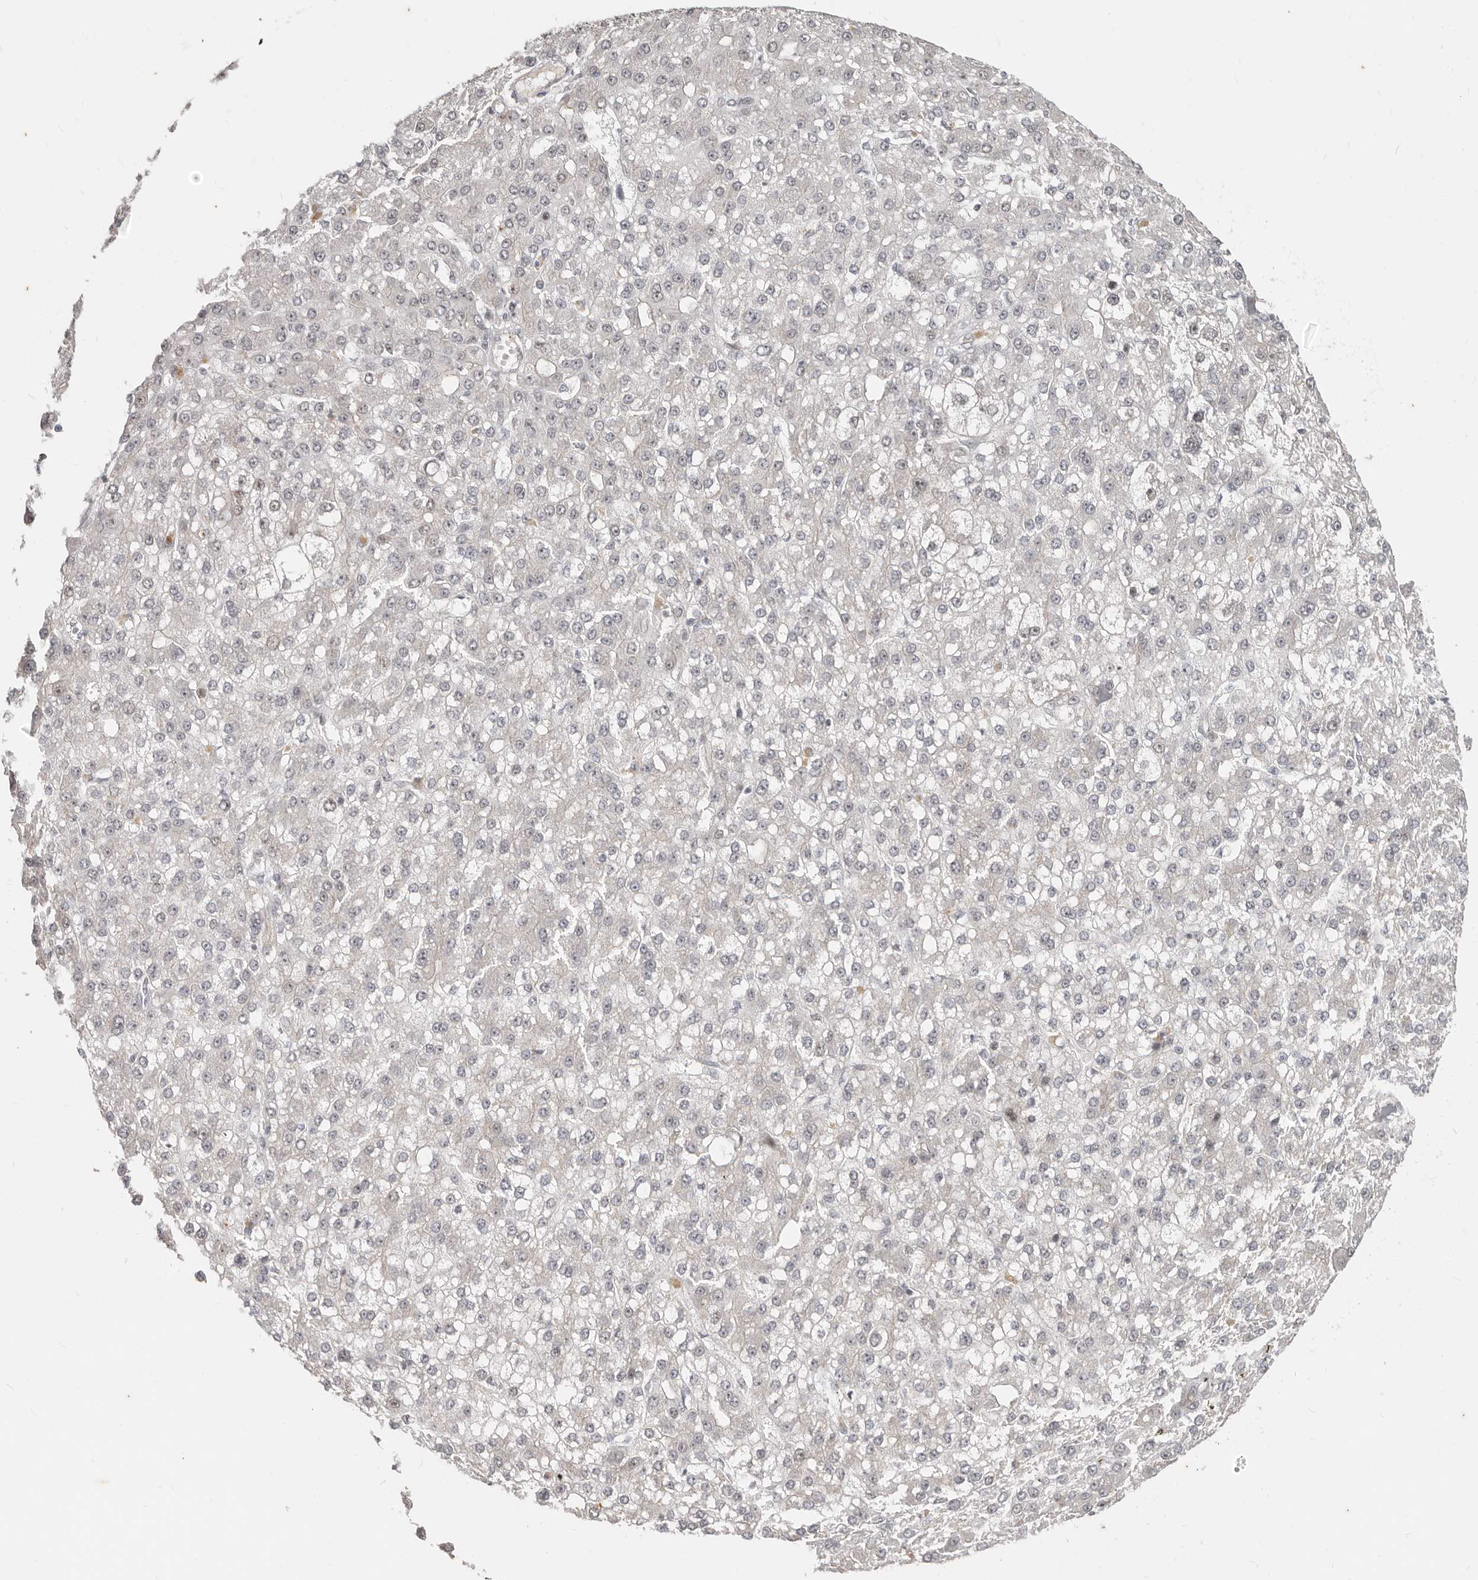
{"staining": {"intensity": "negative", "quantity": "none", "location": "none"}, "tissue": "liver cancer", "cell_type": "Tumor cells", "image_type": "cancer", "snomed": [{"axis": "morphology", "description": "Carcinoma, Hepatocellular, NOS"}, {"axis": "topography", "description": "Liver"}], "caption": "The histopathology image exhibits no staining of tumor cells in liver hepatocellular carcinoma.", "gene": "RFC2", "patient": {"sex": "male", "age": 67}}